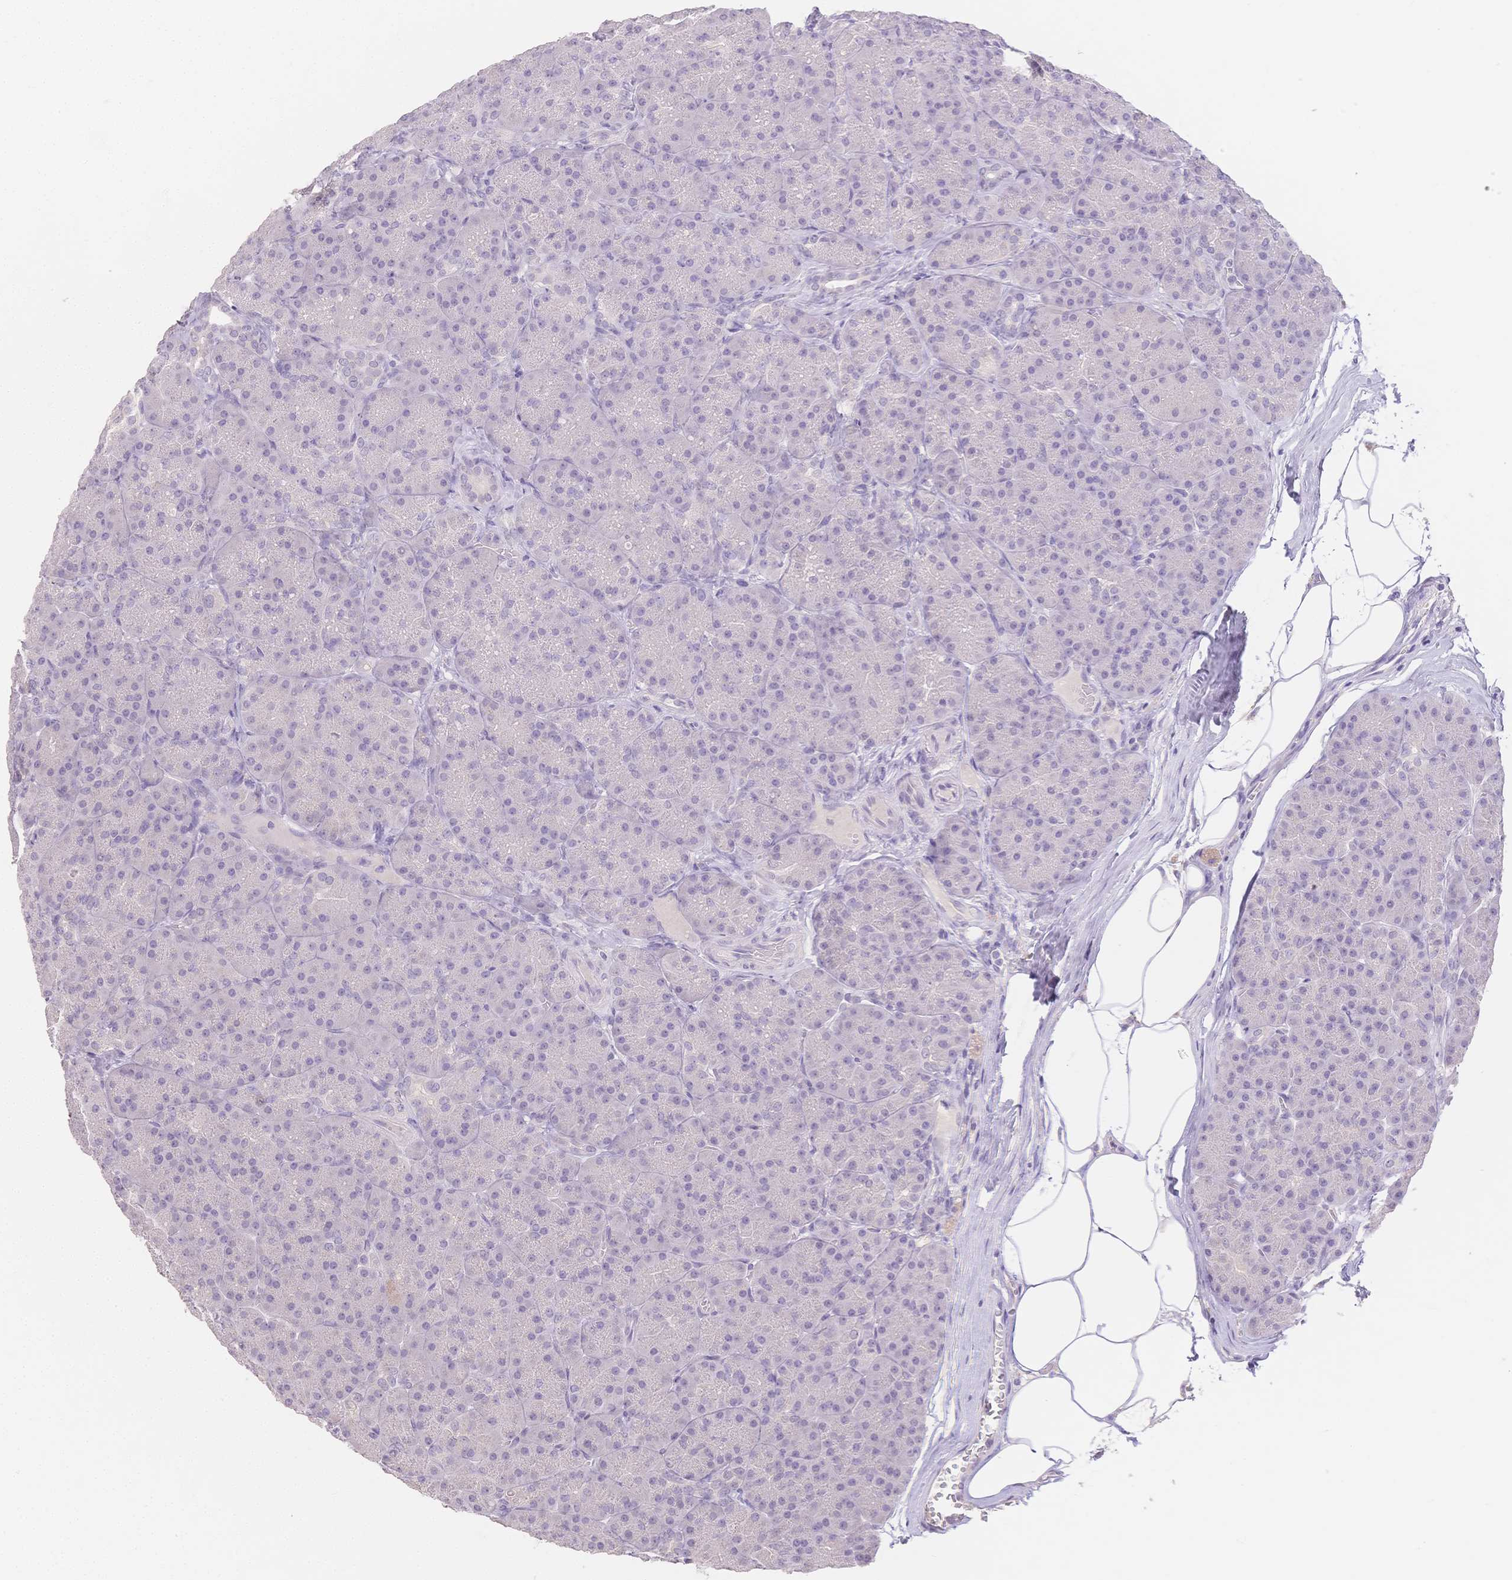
{"staining": {"intensity": "negative", "quantity": "none", "location": "none"}, "tissue": "pancreas", "cell_type": "Exocrine glandular cells", "image_type": "normal", "snomed": [{"axis": "morphology", "description": "Normal tissue, NOS"}, {"axis": "topography", "description": "Pancreas"}], "caption": "Protein analysis of benign pancreas demonstrates no significant expression in exocrine glandular cells. (Stains: DAB (3,3'-diaminobenzidine) IHC with hematoxylin counter stain, Microscopy: brightfield microscopy at high magnification).", "gene": "SUV39H2", "patient": {"sex": "male", "age": 57}}